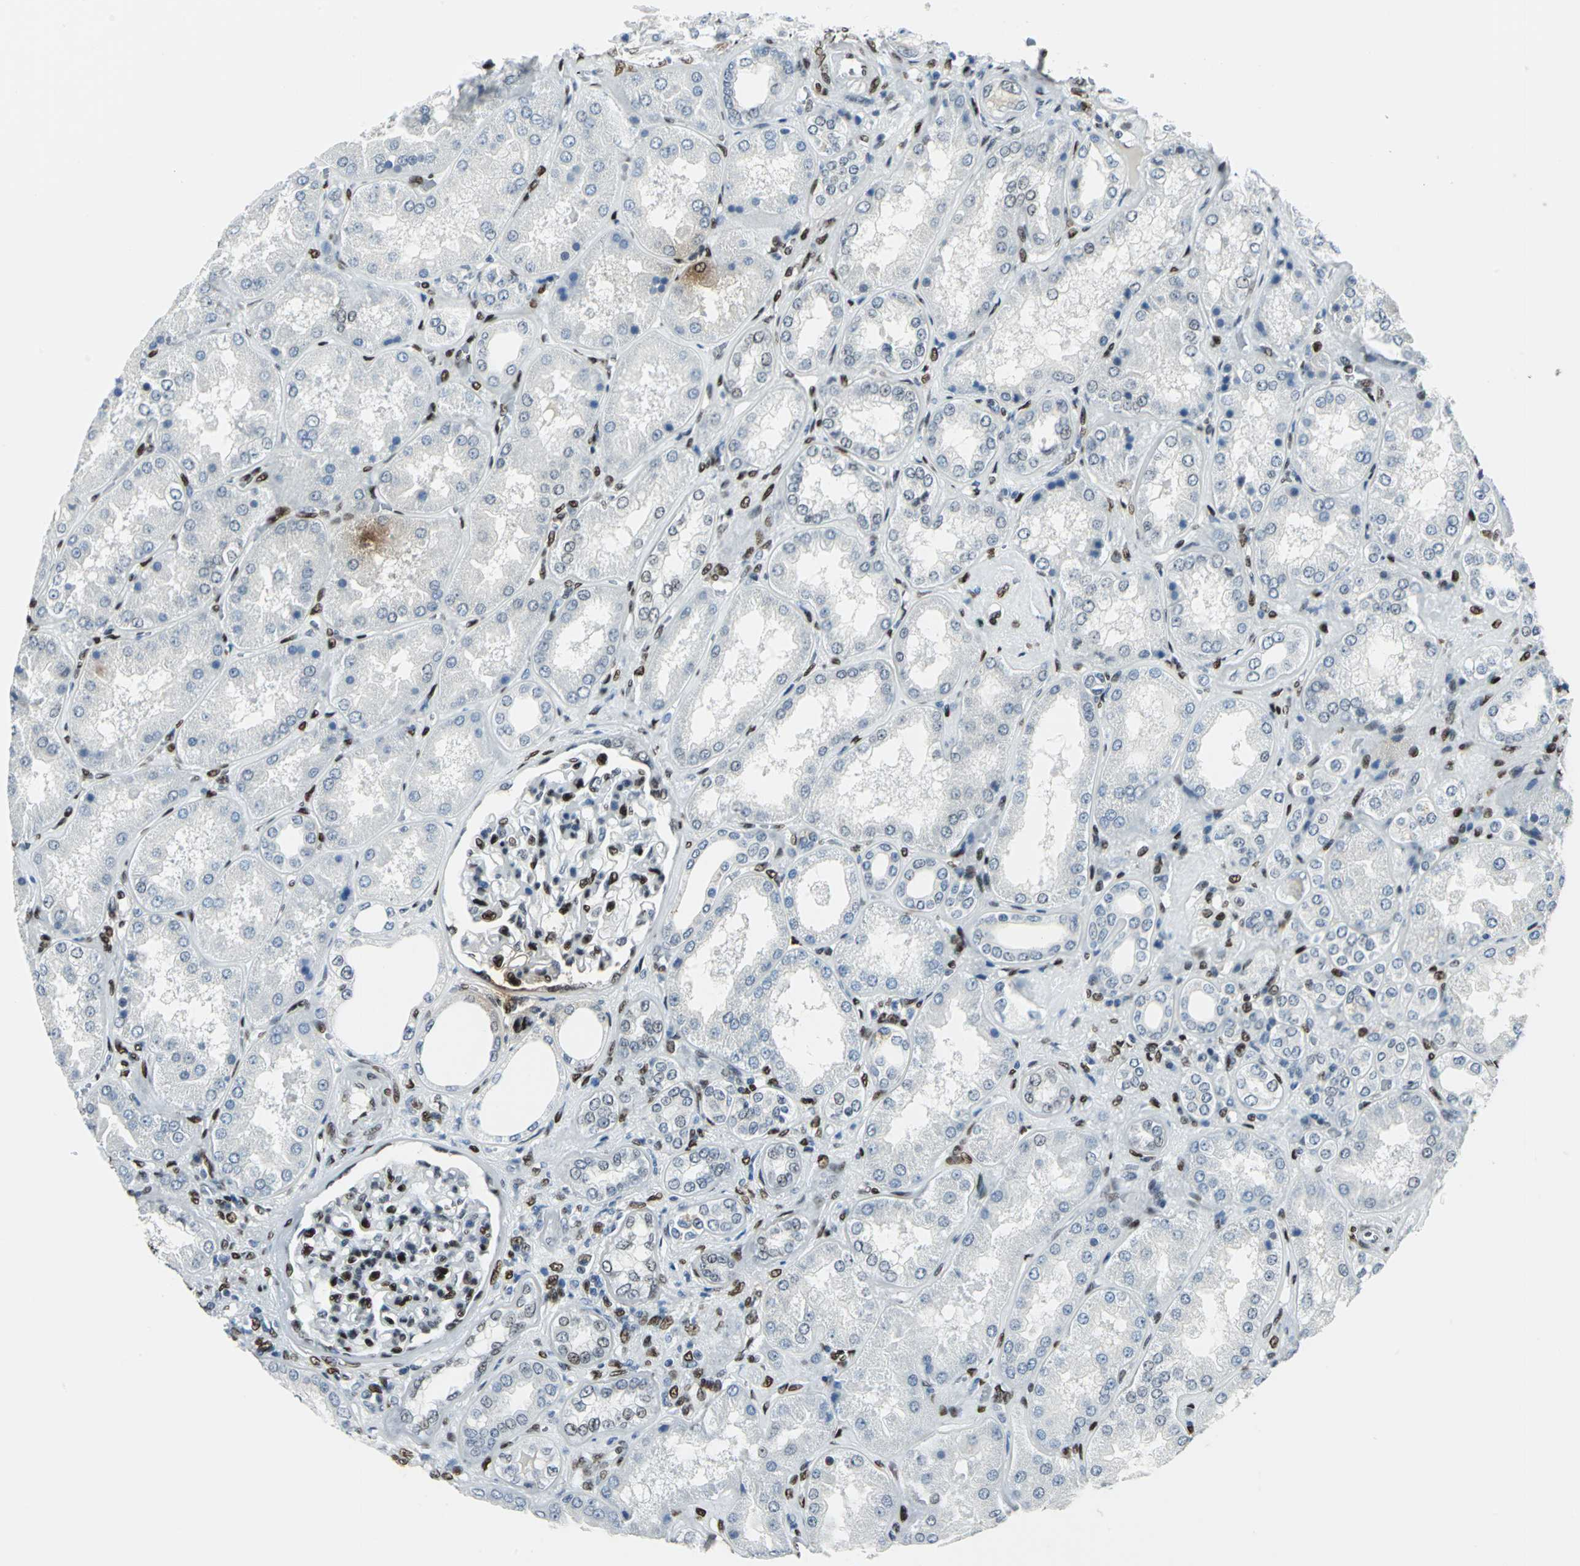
{"staining": {"intensity": "strong", "quantity": ">75%", "location": "nuclear"}, "tissue": "kidney", "cell_type": "Cells in glomeruli", "image_type": "normal", "snomed": [{"axis": "morphology", "description": "Normal tissue, NOS"}, {"axis": "topography", "description": "Kidney"}], "caption": "Immunohistochemical staining of benign kidney exhibits strong nuclear protein positivity in about >75% of cells in glomeruli.", "gene": "MEIS2", "patient": {"sex": "female", "age": 56}}